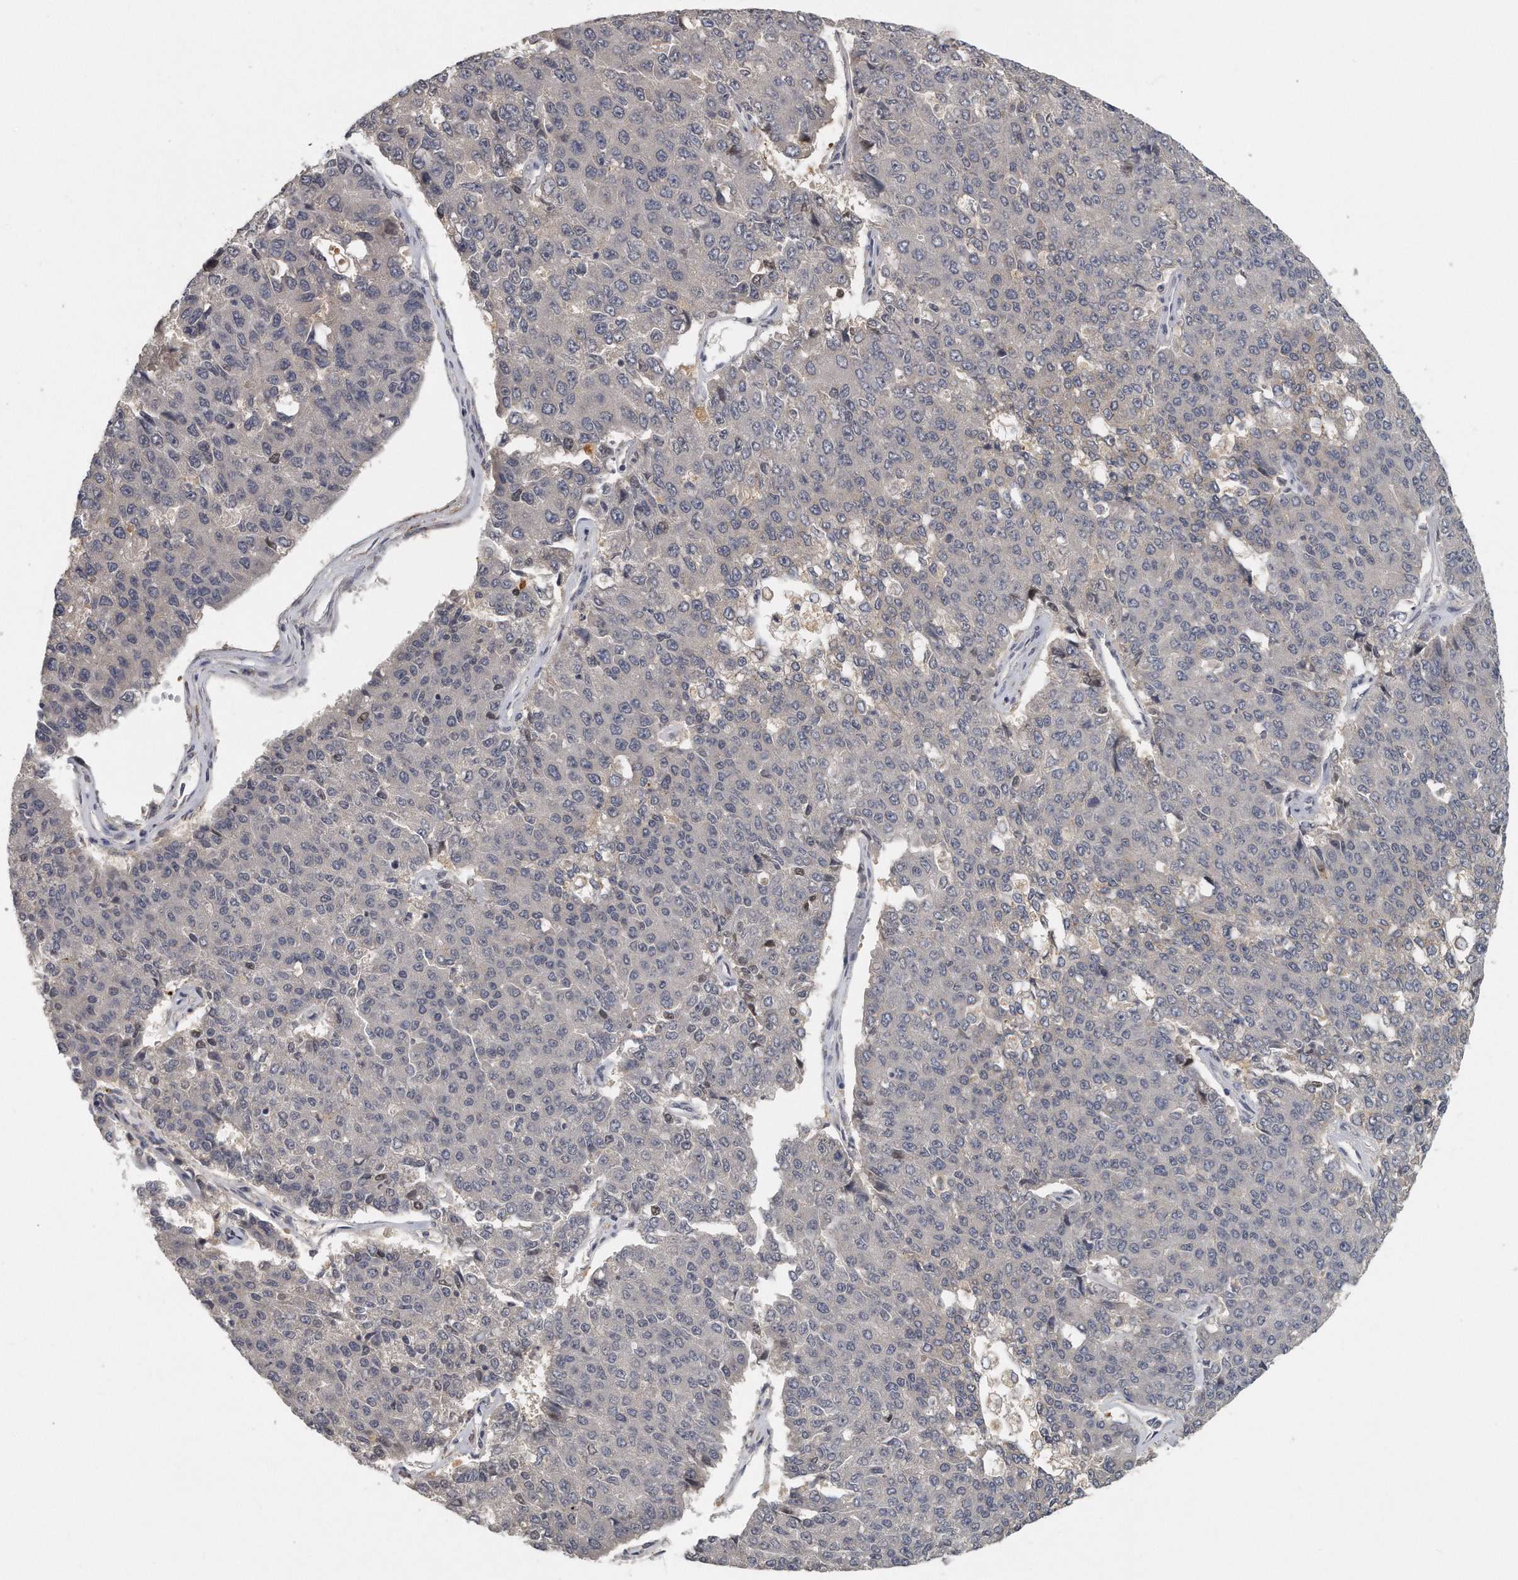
{"staining": {"intensity": "negative", "quantity": "none", "location": "none"}, "tissue": "pancreatic cancer", "cell_type": "Tumor cells", "image_type": "cancer", "snomed": [{"axis": "morphology", "description": "Adenocarcinoma, NOS"}, {"axis": "topography", "description": "Pancreas"}], "caption": "This is a photomicrograph of immunohistochemistry staining of pancreatic cancer, which shows no staining in tumor cells.", "gene": "TRAPPC14", "patient": {"sex": "male", "age": 50}}